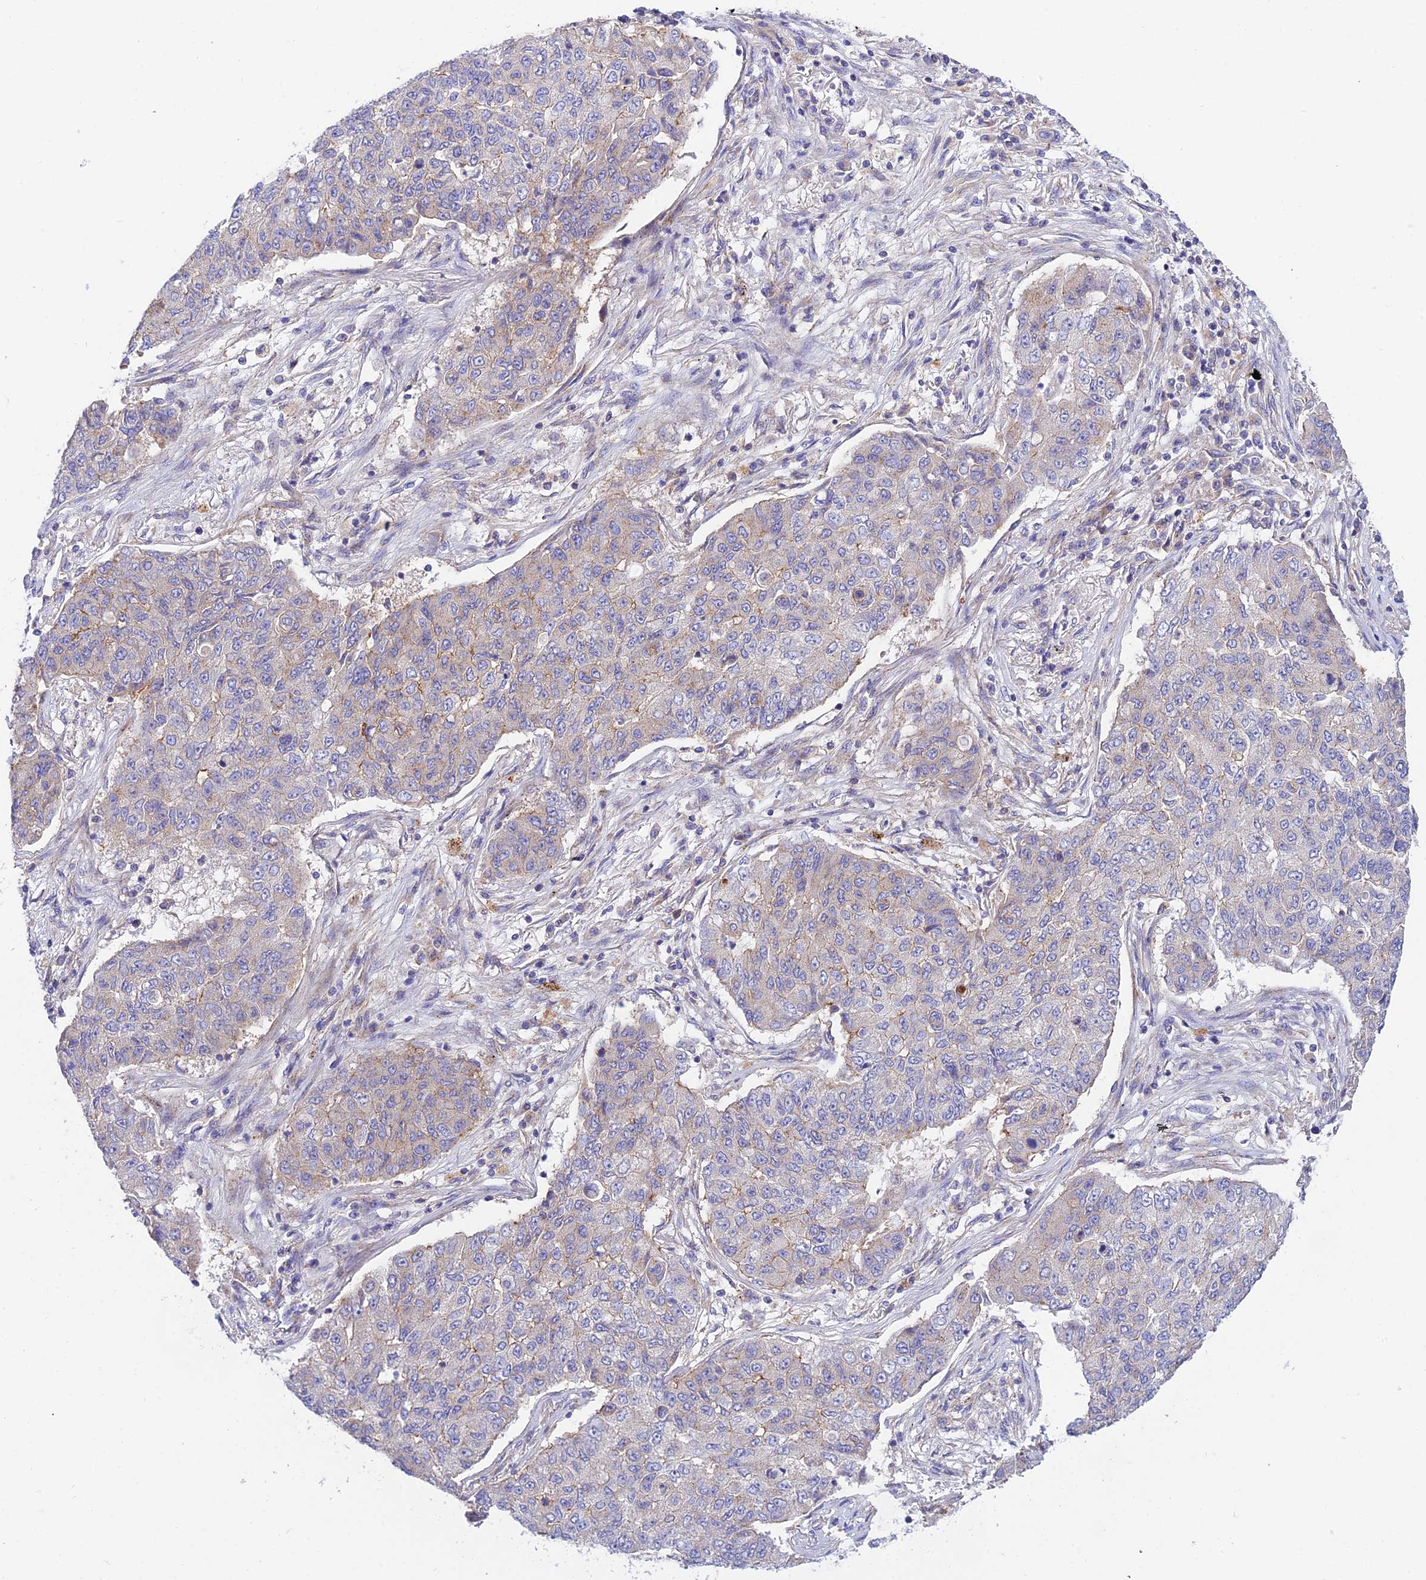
{"staining": {"intensity": "moderate", "quantity": "<25%", "location": "cytoplasmic/membranous"}, "tissue": "lung cancer", "cell_type": "Tumor cells", "image_type": "cancer", "snomed": [{"axis": "morphology", "description": "Squamous cell carcinoma, NOS"}, {"axis": "topography", "description": "Lung"}], "caption": "The immunohistochemical stain shows moderate cytoplasmic/membranous expression in tumor cells of lung squamous cell carcinoma tissue.", "gene": "CCDC157", "patient": {"sex": "male", "age": 74}}